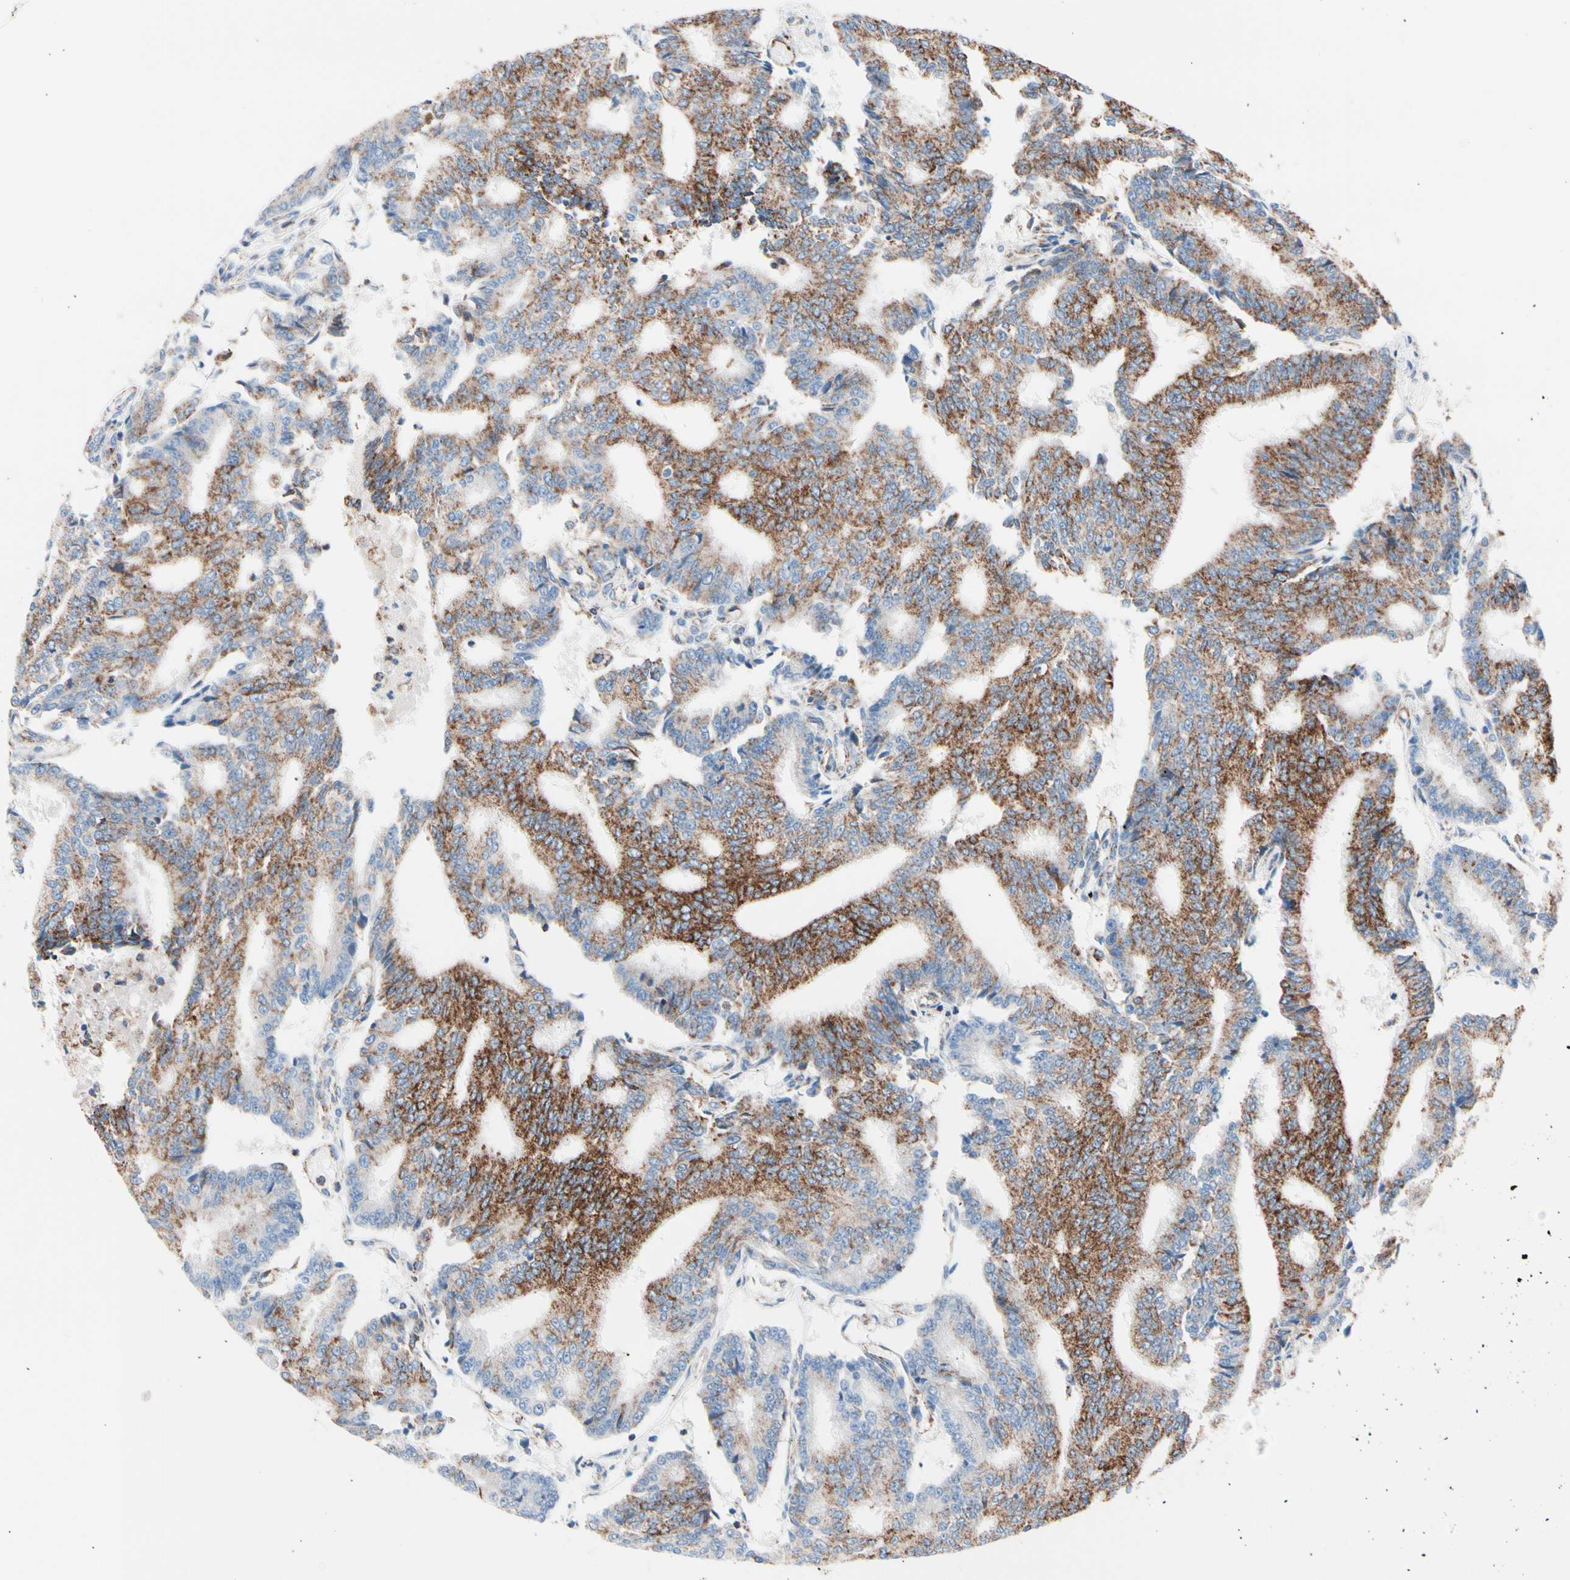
{"staining": {"intensity": "strong", "quantity": "25%-75%", "location": "cytoplasmic/membranous"}, "tissue": "prostate cancer", "cell_type": "Tumor cells", "image_type": "cancer", "snomed": [{"axis": "morphology", "description": "Adenocarcinoma, High grade"}, {"axis": "topography", "description": "Prostate"}], "caption": "About 25%-75% of tumor cells in human high-grade adenocarcinoma (prostate) show strong cytoplasmic/membranous protein positivity as visualized by brown immunohistochemical staining.", "gene": "HK1", "patient": {"sex": "male", "age": 55}}